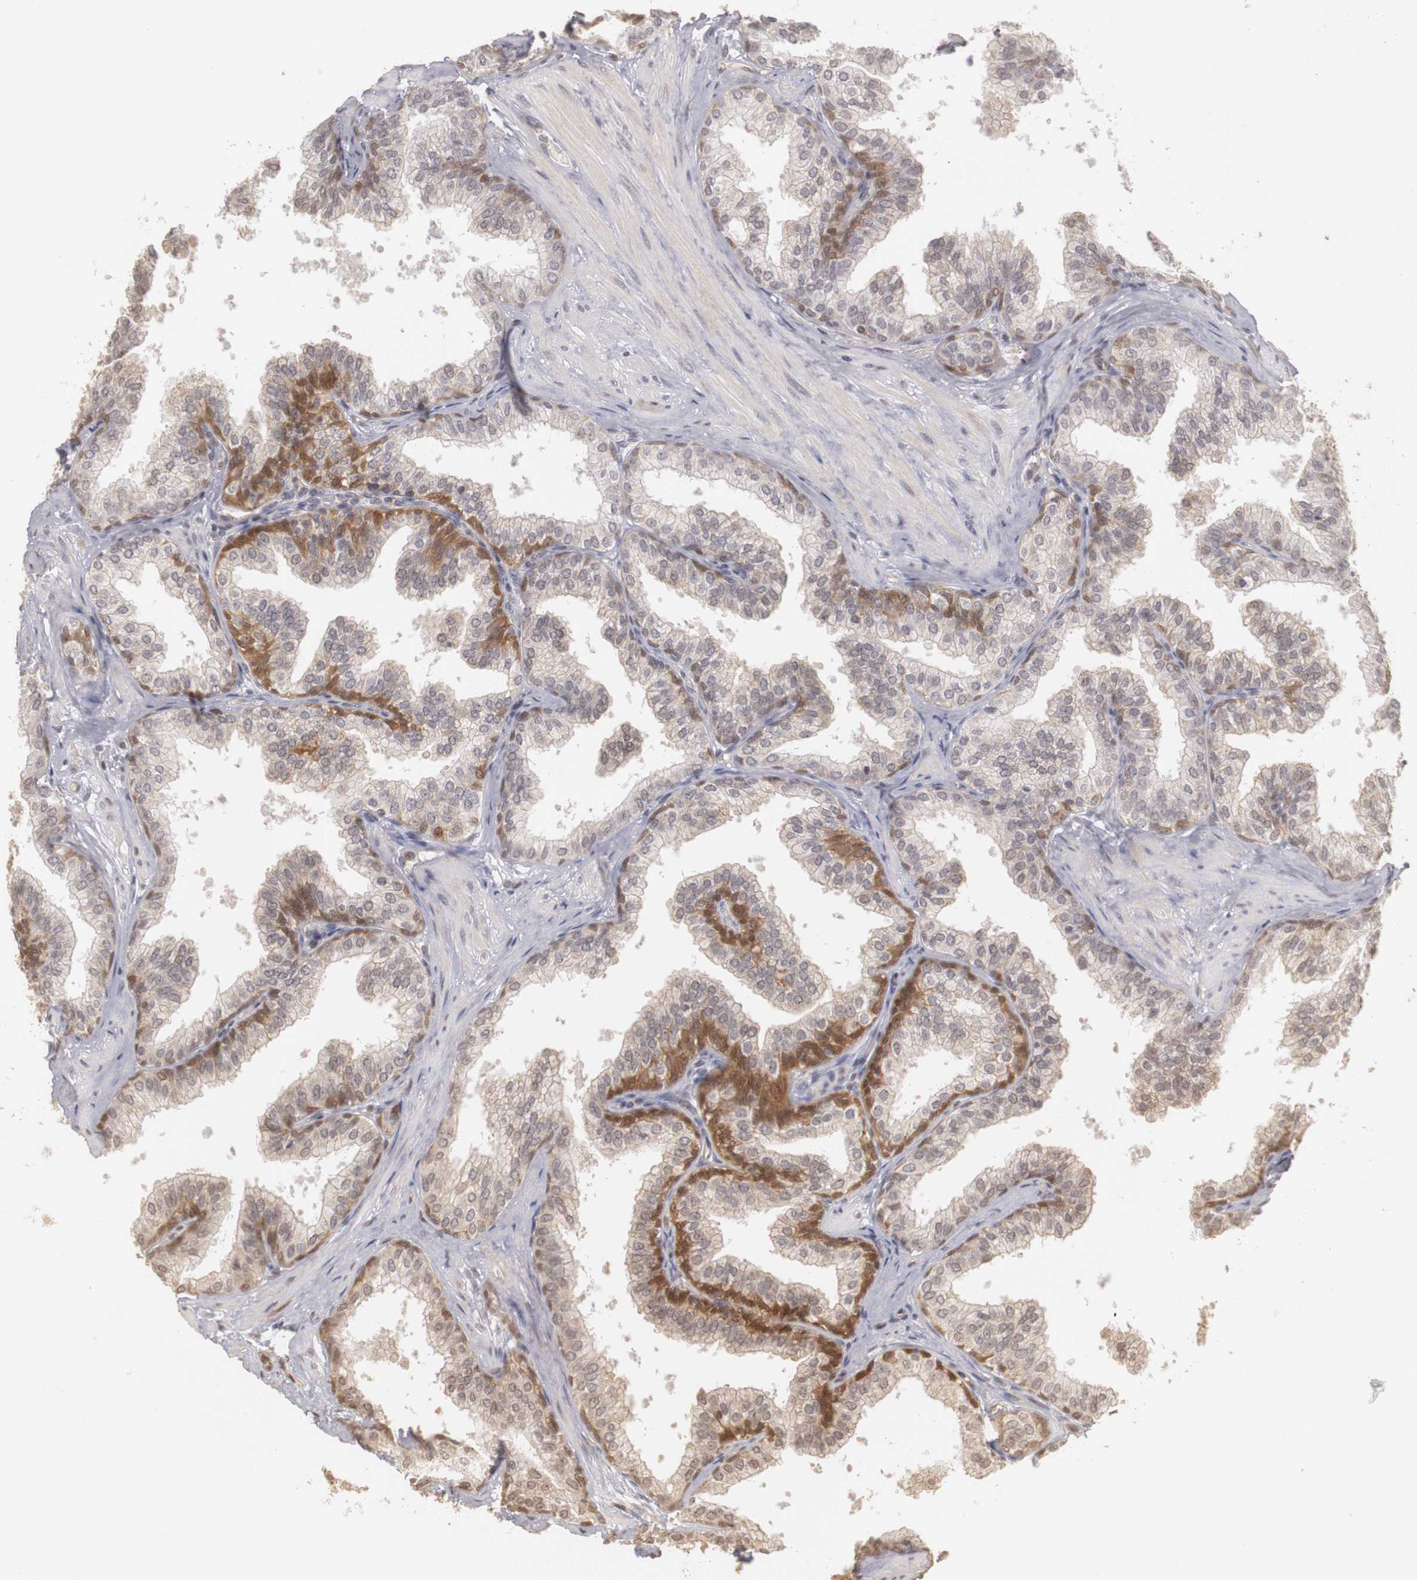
{"staining": {"intensity": "weak", "quantity": "25%-75%", "location": "cytoplasmic/membranous,nuclear"}, "tissue": "prostate", "cell_type": "Glandular cells", "image_type": "normal", "snomed": [{"axis": "morphology", "description": "Normal tissue, NOS"}, {"axis": "topography", "description": "Prostate"}], "caption": "IHC image of benign prostate: human prostate stained using immunohistochemistry exhibits low levels of weak protein expression localized specifically in the cytoplasmic/membranous,nuclear of glandular cells, appearing as a cytoplasmic/membranous,nuclear brown color.", "gene": "PLEKHA1", "patient": {"sex": "male", "age": 60}}